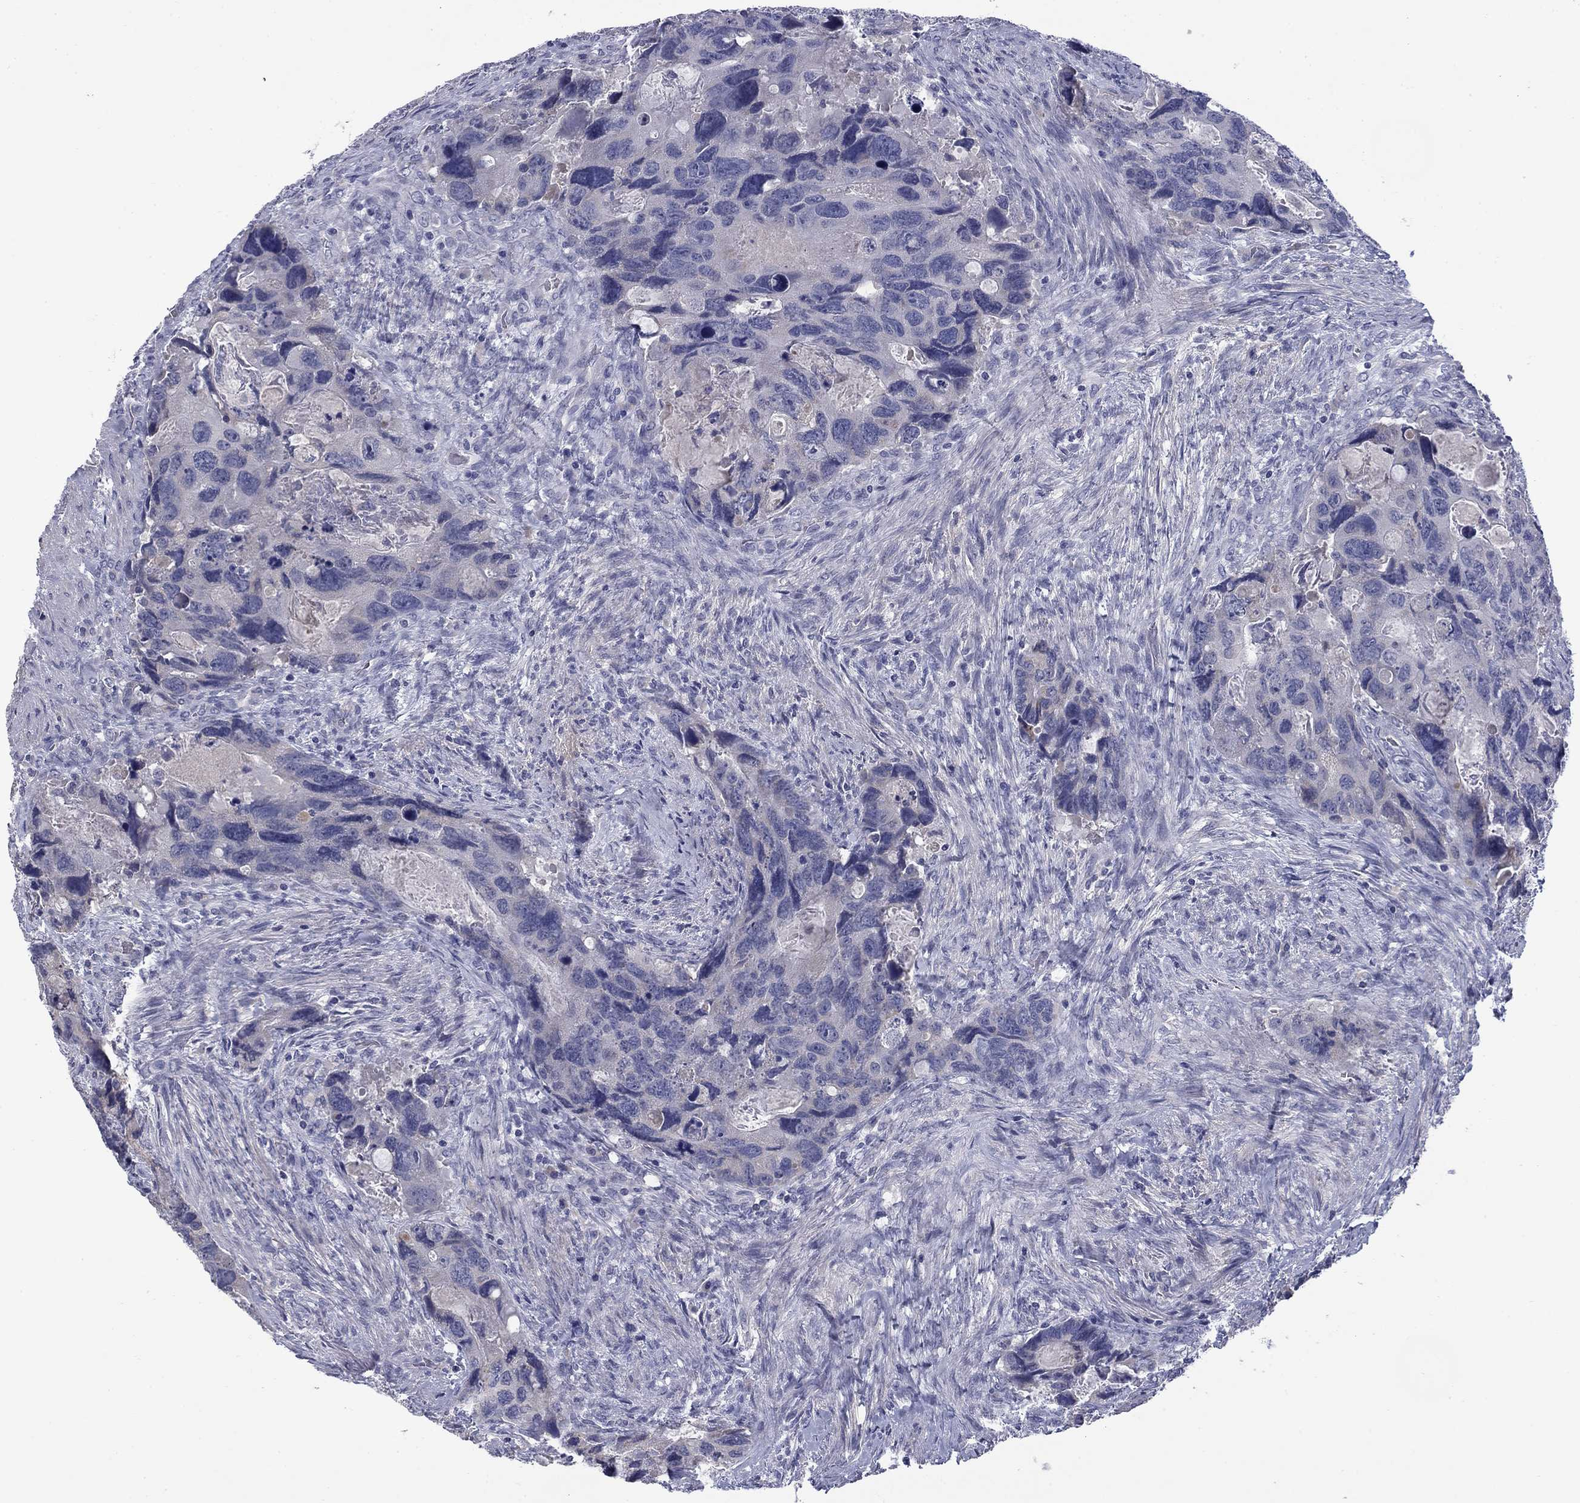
{"staining": {"intensity": "negative", "quantity": "none", "location": "none"}, "tissue": "colorectal cancer", "cell_type": "Tumor cells", "image_type": "cancer", "snomed": [{"axis": "morphology", "description": "Adenocarcinoma, NOS"}, {"axis": "topography", "description": "Rectum"}], "caption": "This is an IHC histopathology image of human colorectal cancer (adenocarcinoma). There is no expression in tumor cells.", "gene": "FRK", "patient": {"sex": "male", "age": 62}}